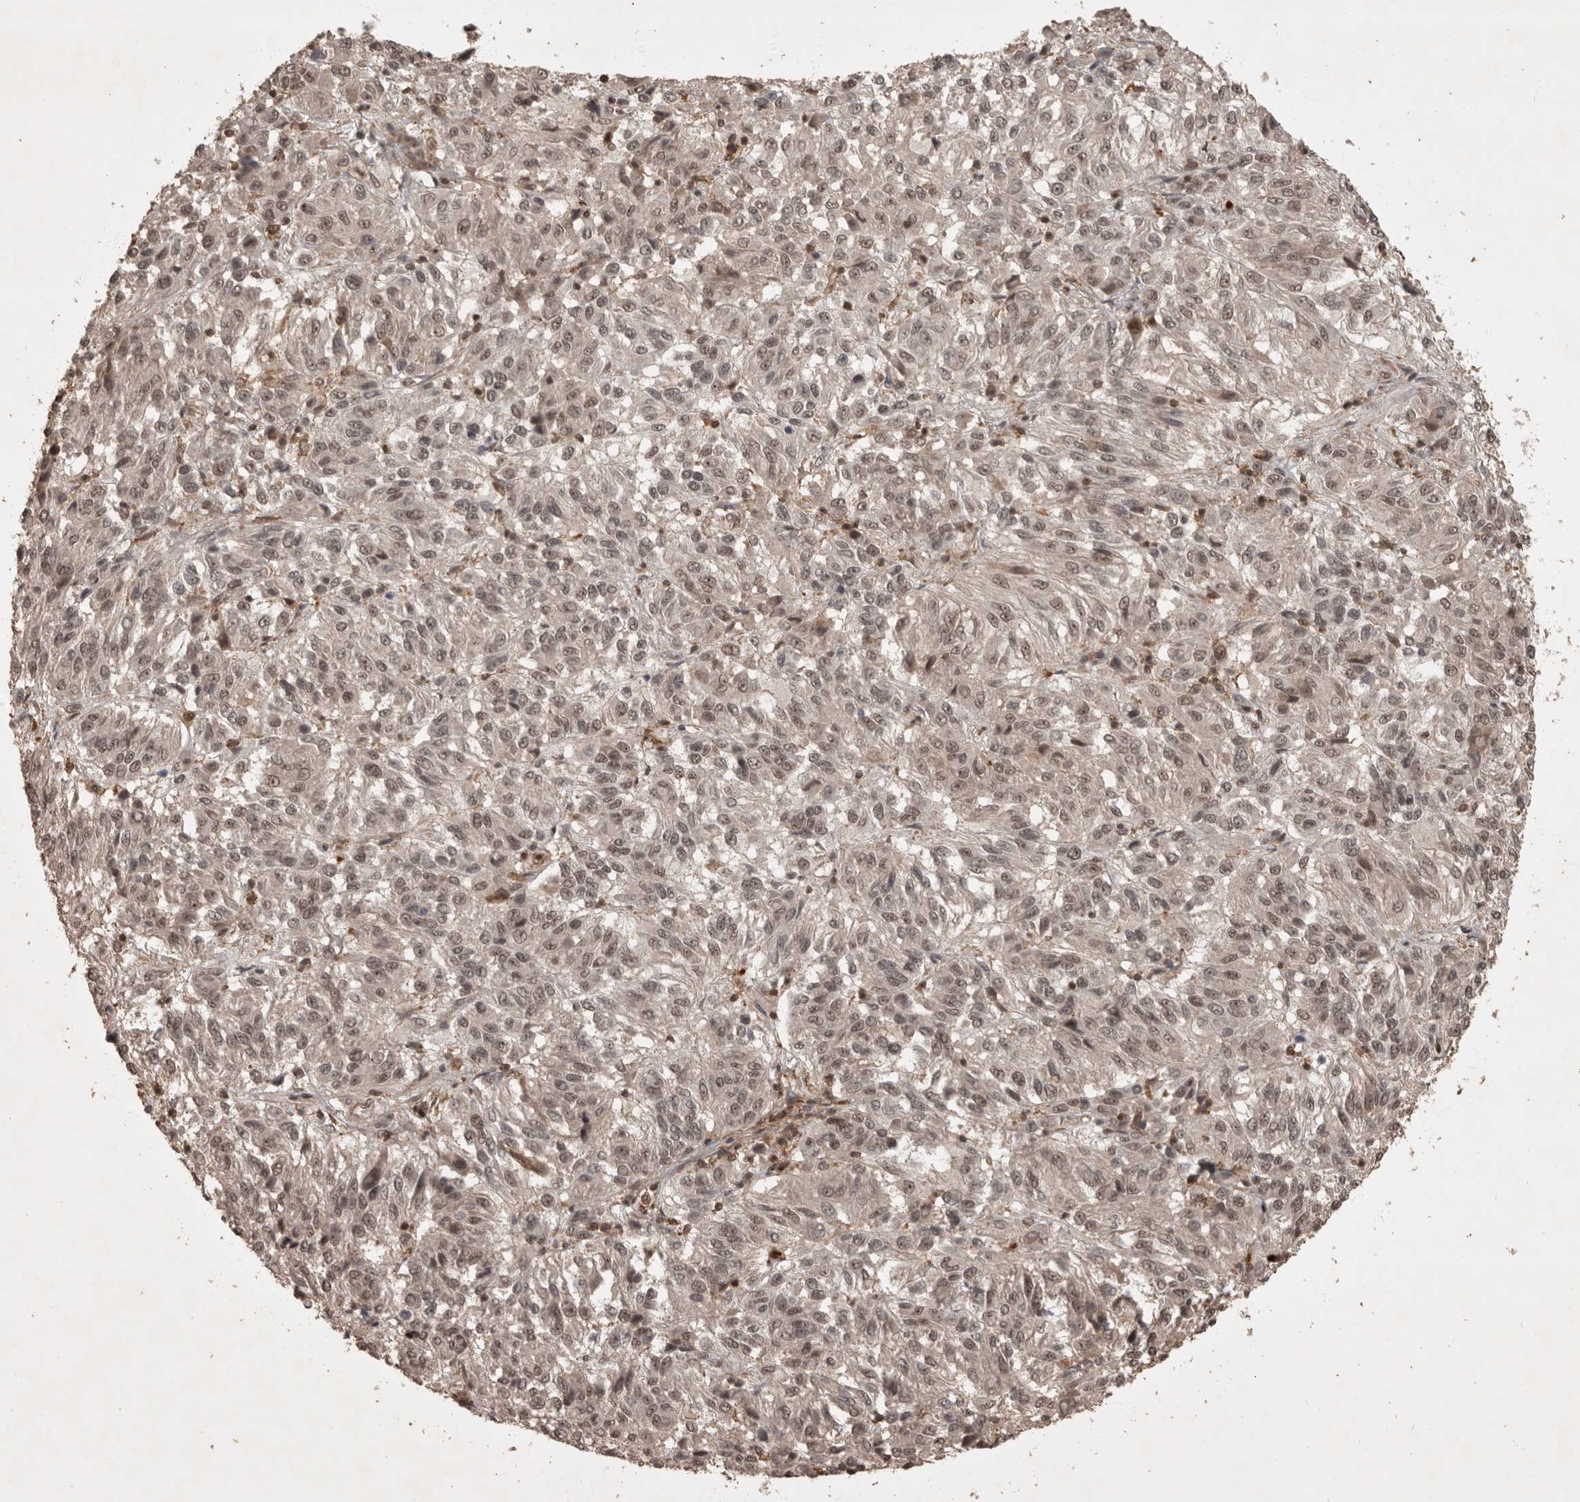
{"staining": {"intensity": "weak", "quantity": ">75%", "location": "nuclear"}, "tissue": "melanoma", "cell_type": "Tumor cells", "image_type": "cancer", "snomed": [{"axis": "morphology", "description": "Malignant melanoma, Metastatic site"}, {"axis": "topography", "description": "Lung"}], "caption": "Immunohistochemical staining of malignant melanoma (metastatic site) shows weak nuclear protein positivity in approximately >75% of tumor cells.", "gene": "CBLL1", "patient": {"sex": "male", "age": 64}}